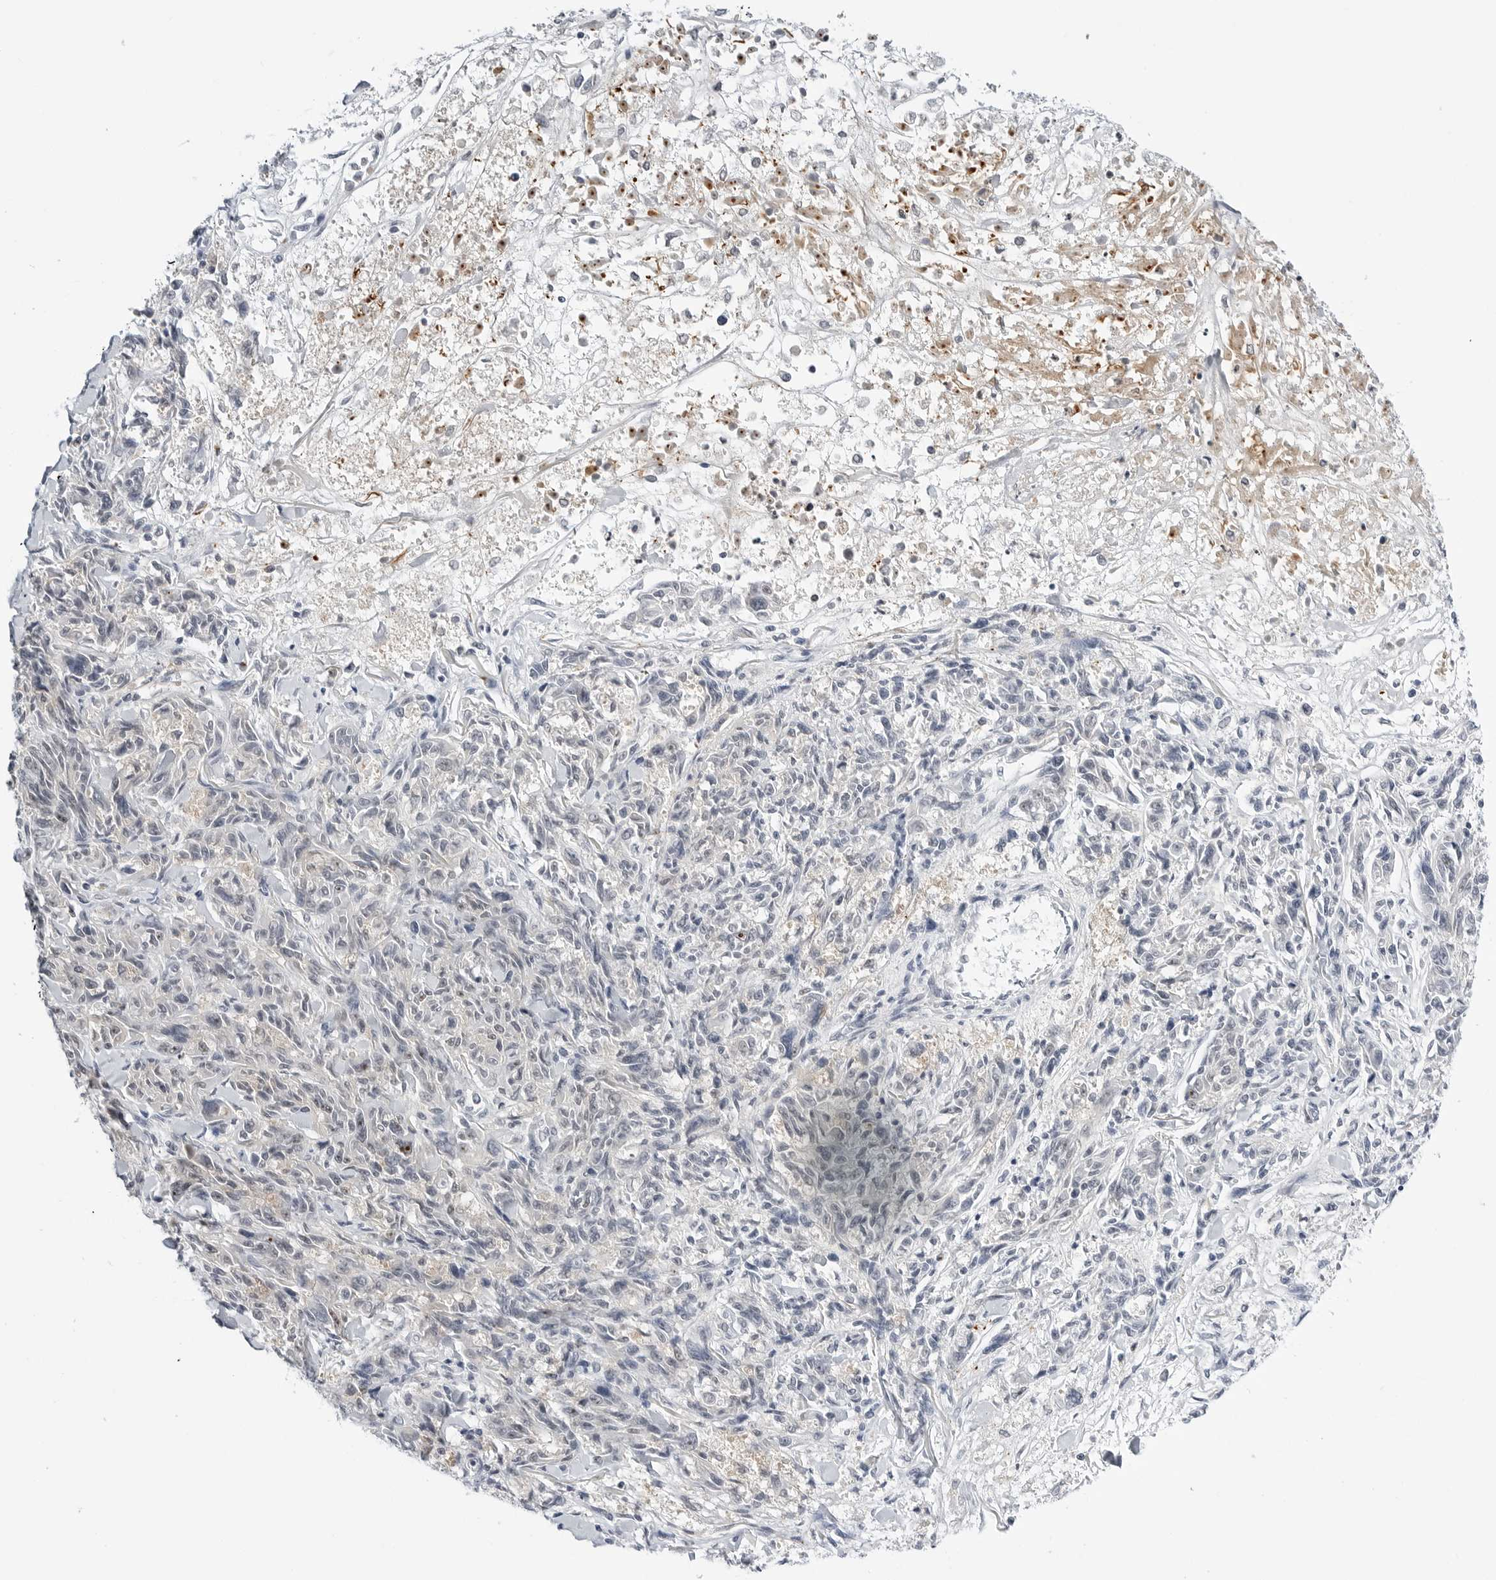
{"staining": {"intensity": "negative", "quantity": "none", "location": "none"}, "tissue": "melanoma", "cell_type": "Tumor cells", "image_type": "cancer", "snomed": [{"axis": "morphology", "description": "Malignant melanoma, NOS"}, {"axis": "topography", "description": "Skin"}], "caption": "An immunohistochemistry (IHC) image of malignant melanoma is shown. There is no staining in tumor cells of malignant melanoma.", "gene": "MAP2K5", "patient": {"sex": "male", "age": 53}}